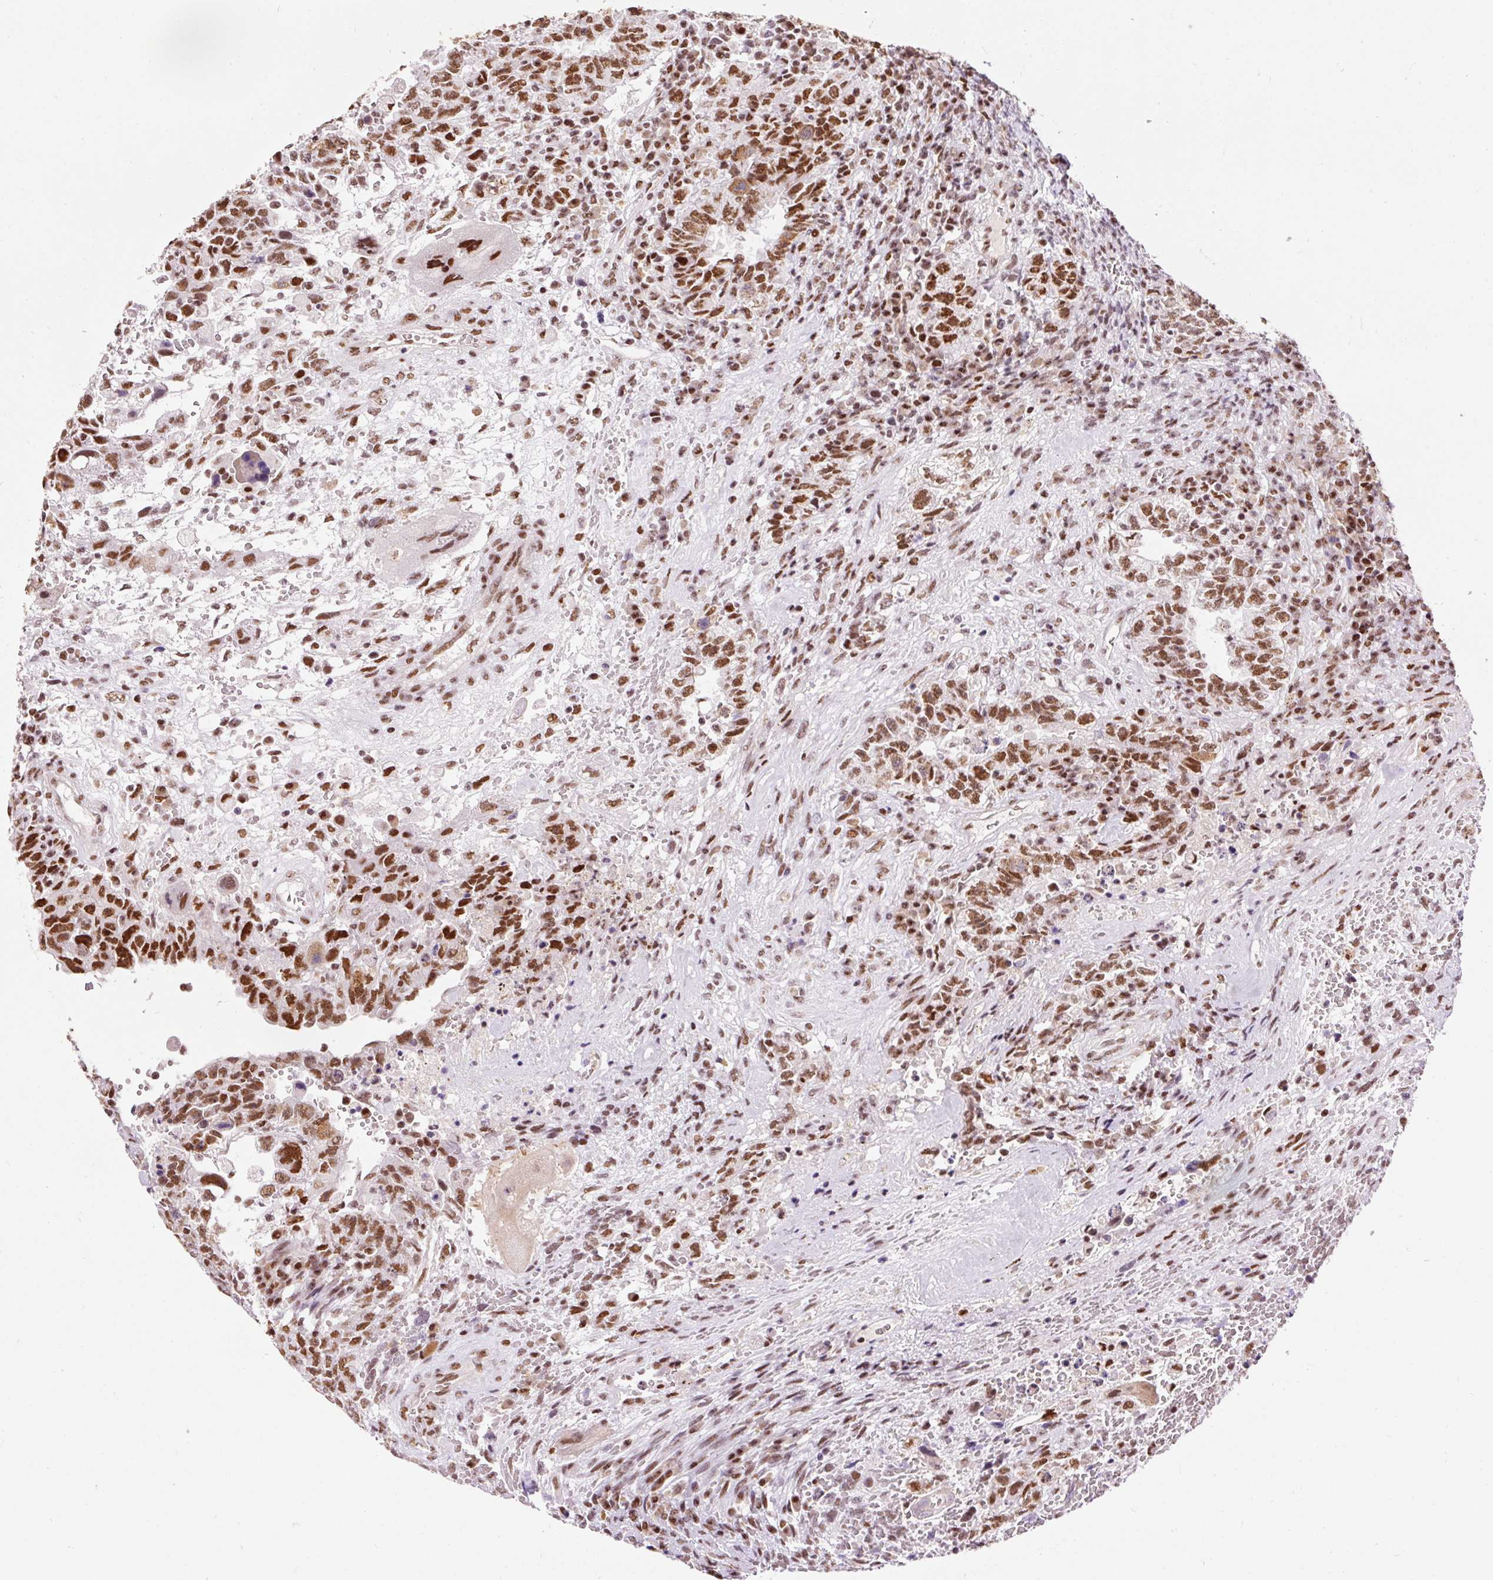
{"staining": {"intensity": "strong", "quantity": ">75%", "location": "nuclear"}, "tissue": "testis cancer", "cell_type": "Tumor cells", "image_type": "cancer", "snomed": [{"axis": "morphology", "description": "Carcinoma, Embryonal, NOS"}, {"axis": "topography", "description": "Testis"}], "caption": "A brown stain highlights strong nuclear staining of a protein in human testis cancer (embryonal carcinoma) tumor cells. (IHC, brightfield microscopy, high magnification).", "gene": "HNRNPC", "patient": {"sex": "male", "age": 26}}